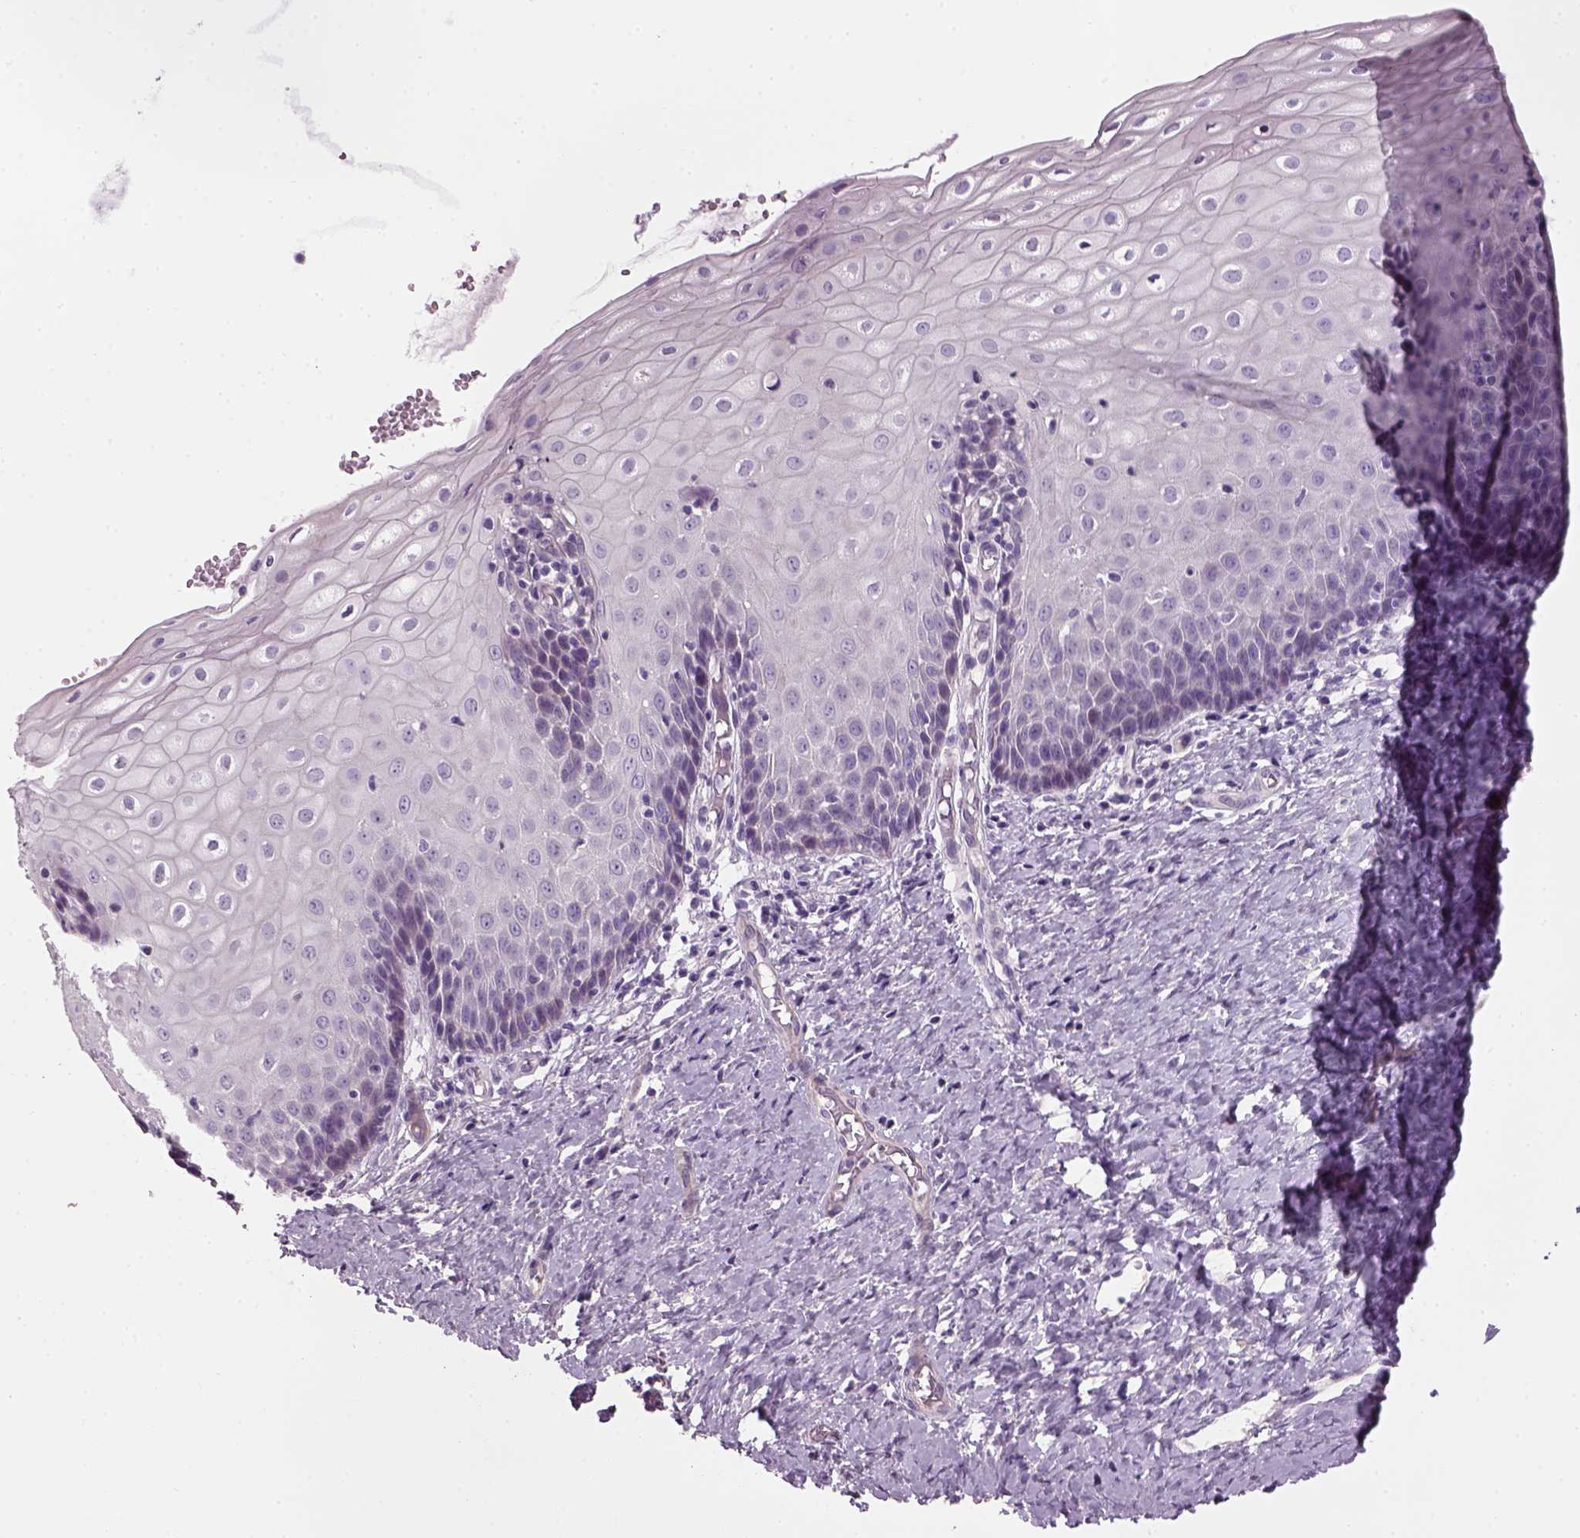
{"staining": {"intensity": "negative", "quantity": "none", "location": "none"}, "tissue": "cervix", "cell_type": "Glandular cells", "image_type": "normal", "snomed": [{"axis": "morphology", "description": "Normal tissue, NOS"}, {"axis": "topography", "description": "Cervix"}], "caption": "Cervix stained for a protein using immunohistochemistry (IHC) reveals no expression glandular cells.", "gene": "ELOVL3", "patient": {"sex": "female", "age": 37}}